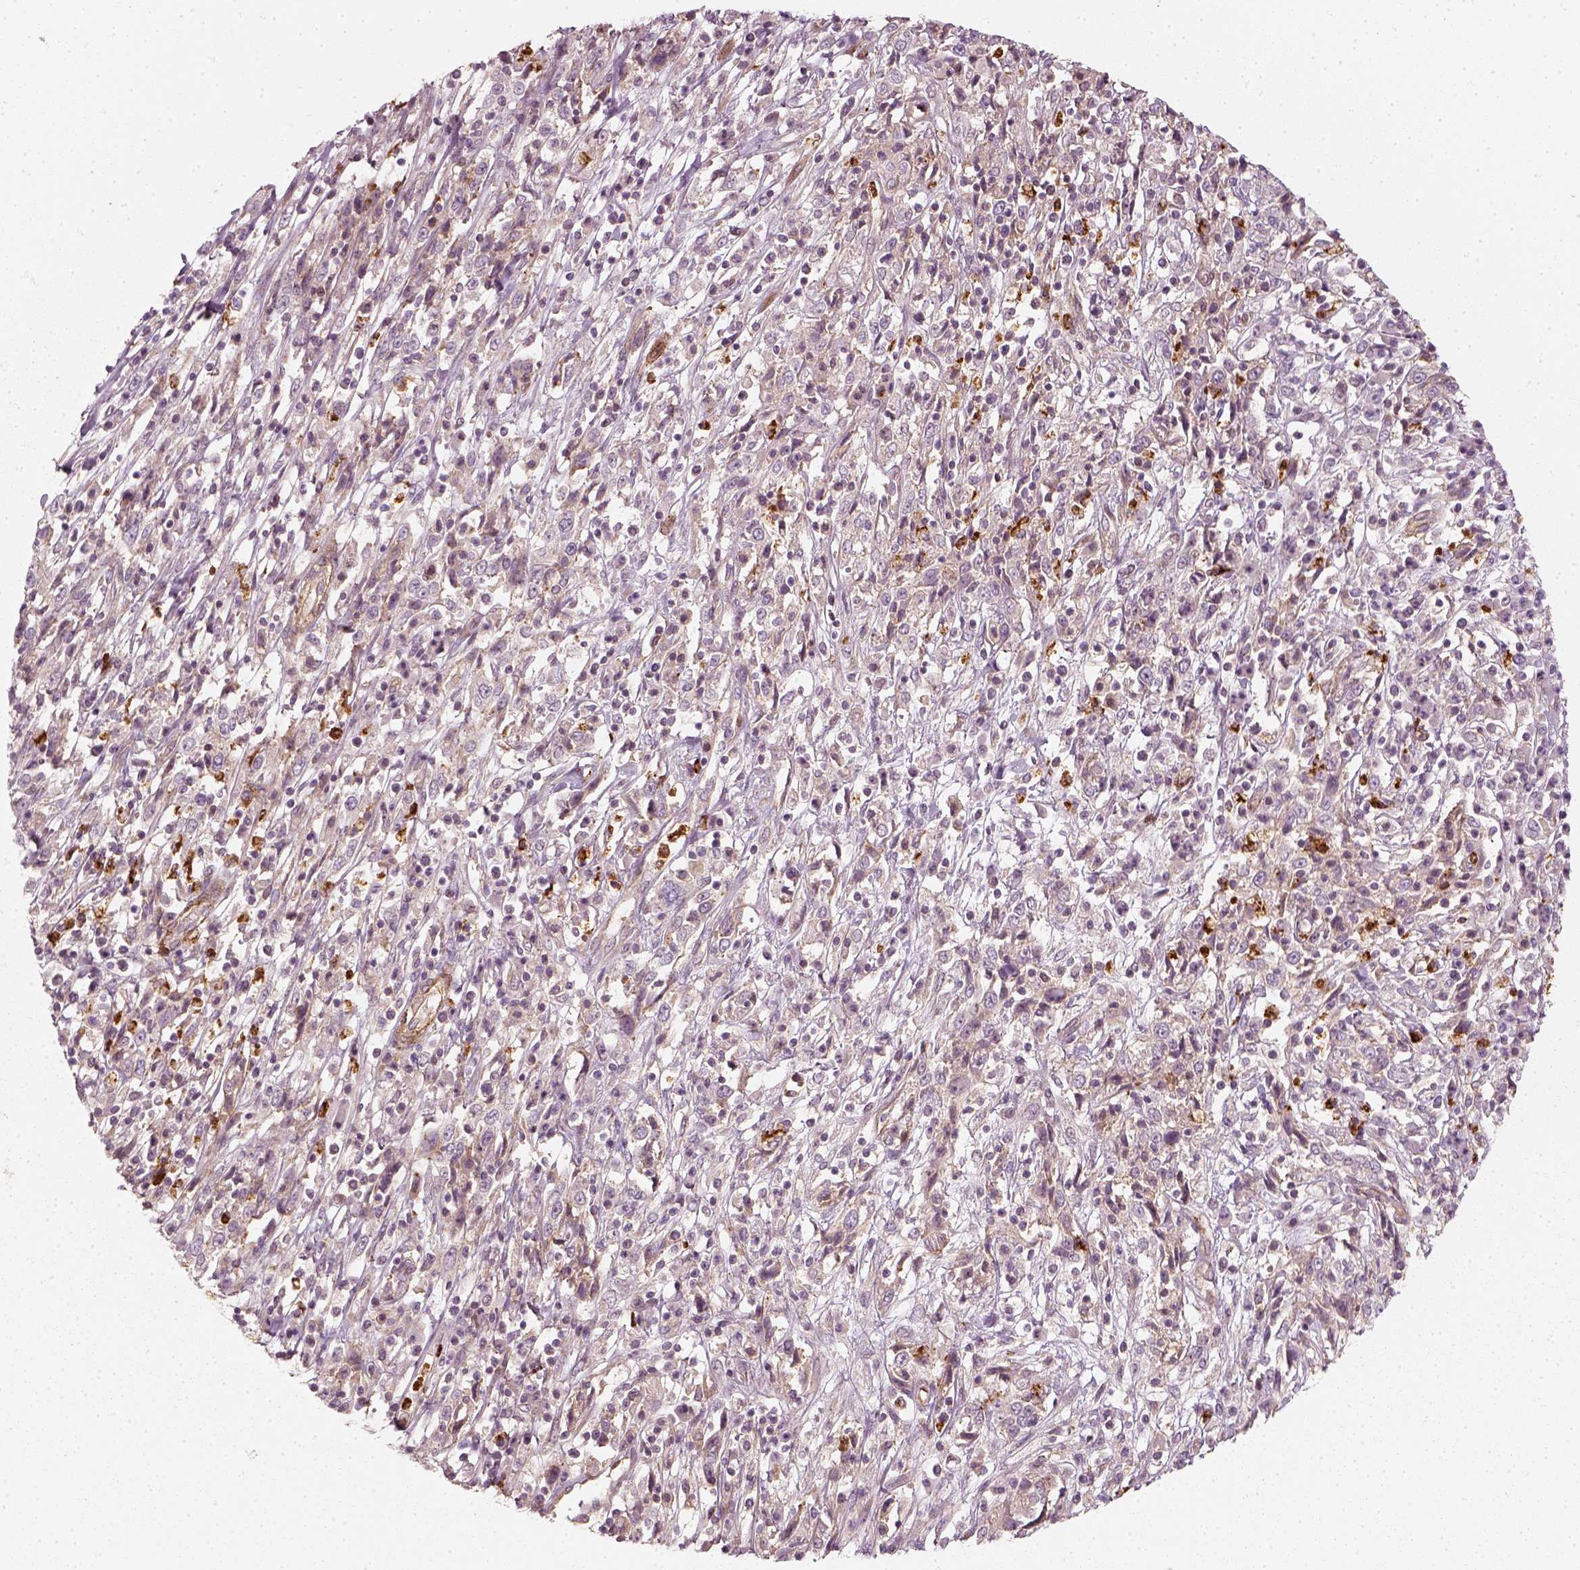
{"staining": {"intensity": "negative", "quantity": "none", "location": "none"}, "tissue": "cervical cancer", "cell_type": "Tumor cells", "image_type": "cancer", "snomed": [{"axis": "morphology", "description": "Adenocarcinoma, NOS"}, {"axis": "topography", "description": "Cervix"}], "caption": "Tumor cells are negative for protein expression in human cervical adenocarcinoma.", "gene": "NPTN", "patient": {"sex": "female", "age": 40}}